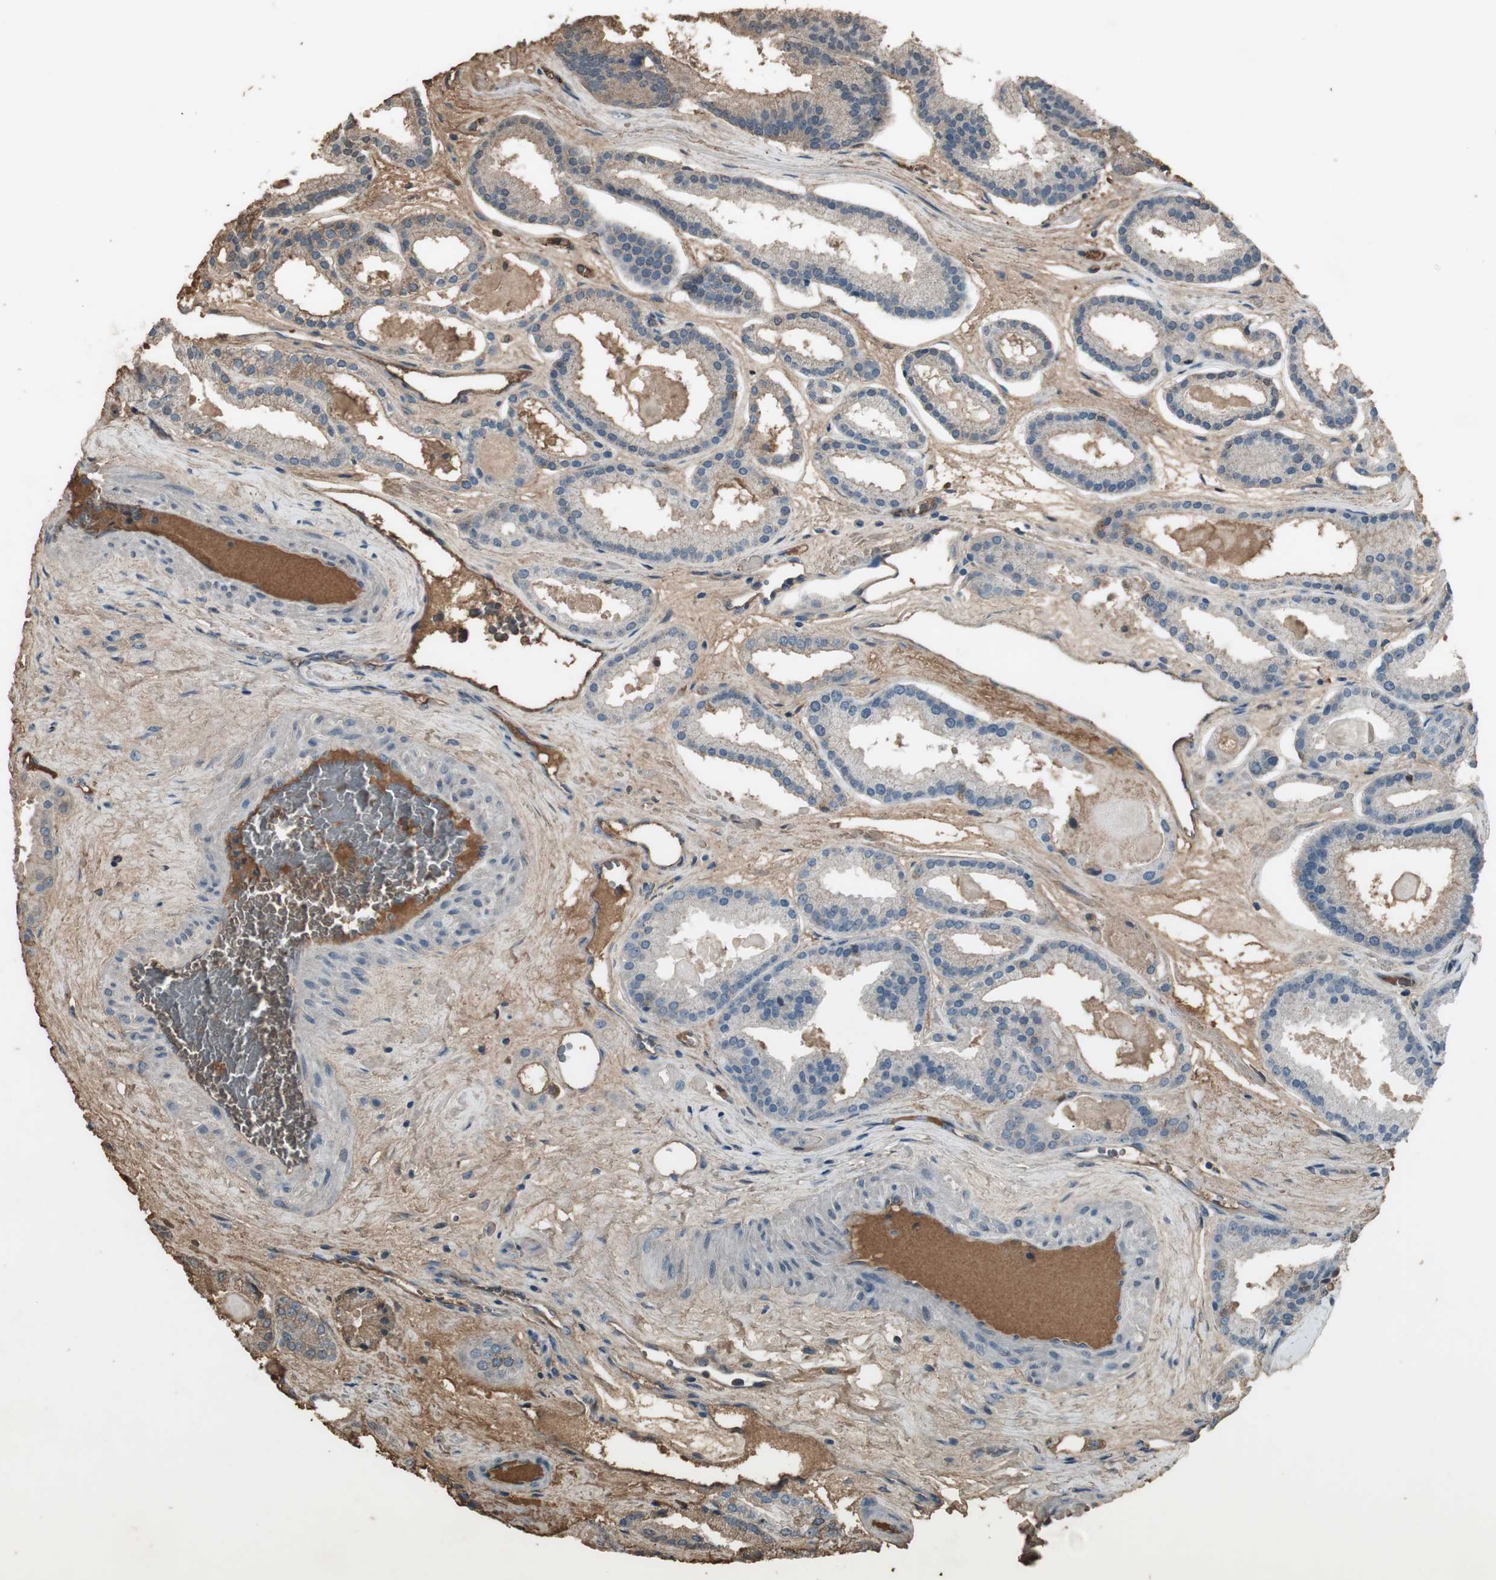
{"staining": {"intensity": "weak", "quantity": ">75%", "location": "cytoplasmic/membranous"}, "tissue": "prostate cancer", "cell_type": "Tumor cells", "image_type": "cancer", "snomed": [{"axis": "morphology", "description": "Adenocarcinoma, Low grade"}, {"axis": "topography", "description": "Prostate"}], "caption": "An immunohistochemistry (IHC) micrograph of neoplastic tissue is shown. Protein staining in brown shows weak cytoplasmic/membranous positivity in prostate cancer (adenocarcinoma (low-grade)) within tumor cells.", "gene": "MMP14", "patient": {"sex": "male", "age": 59}}